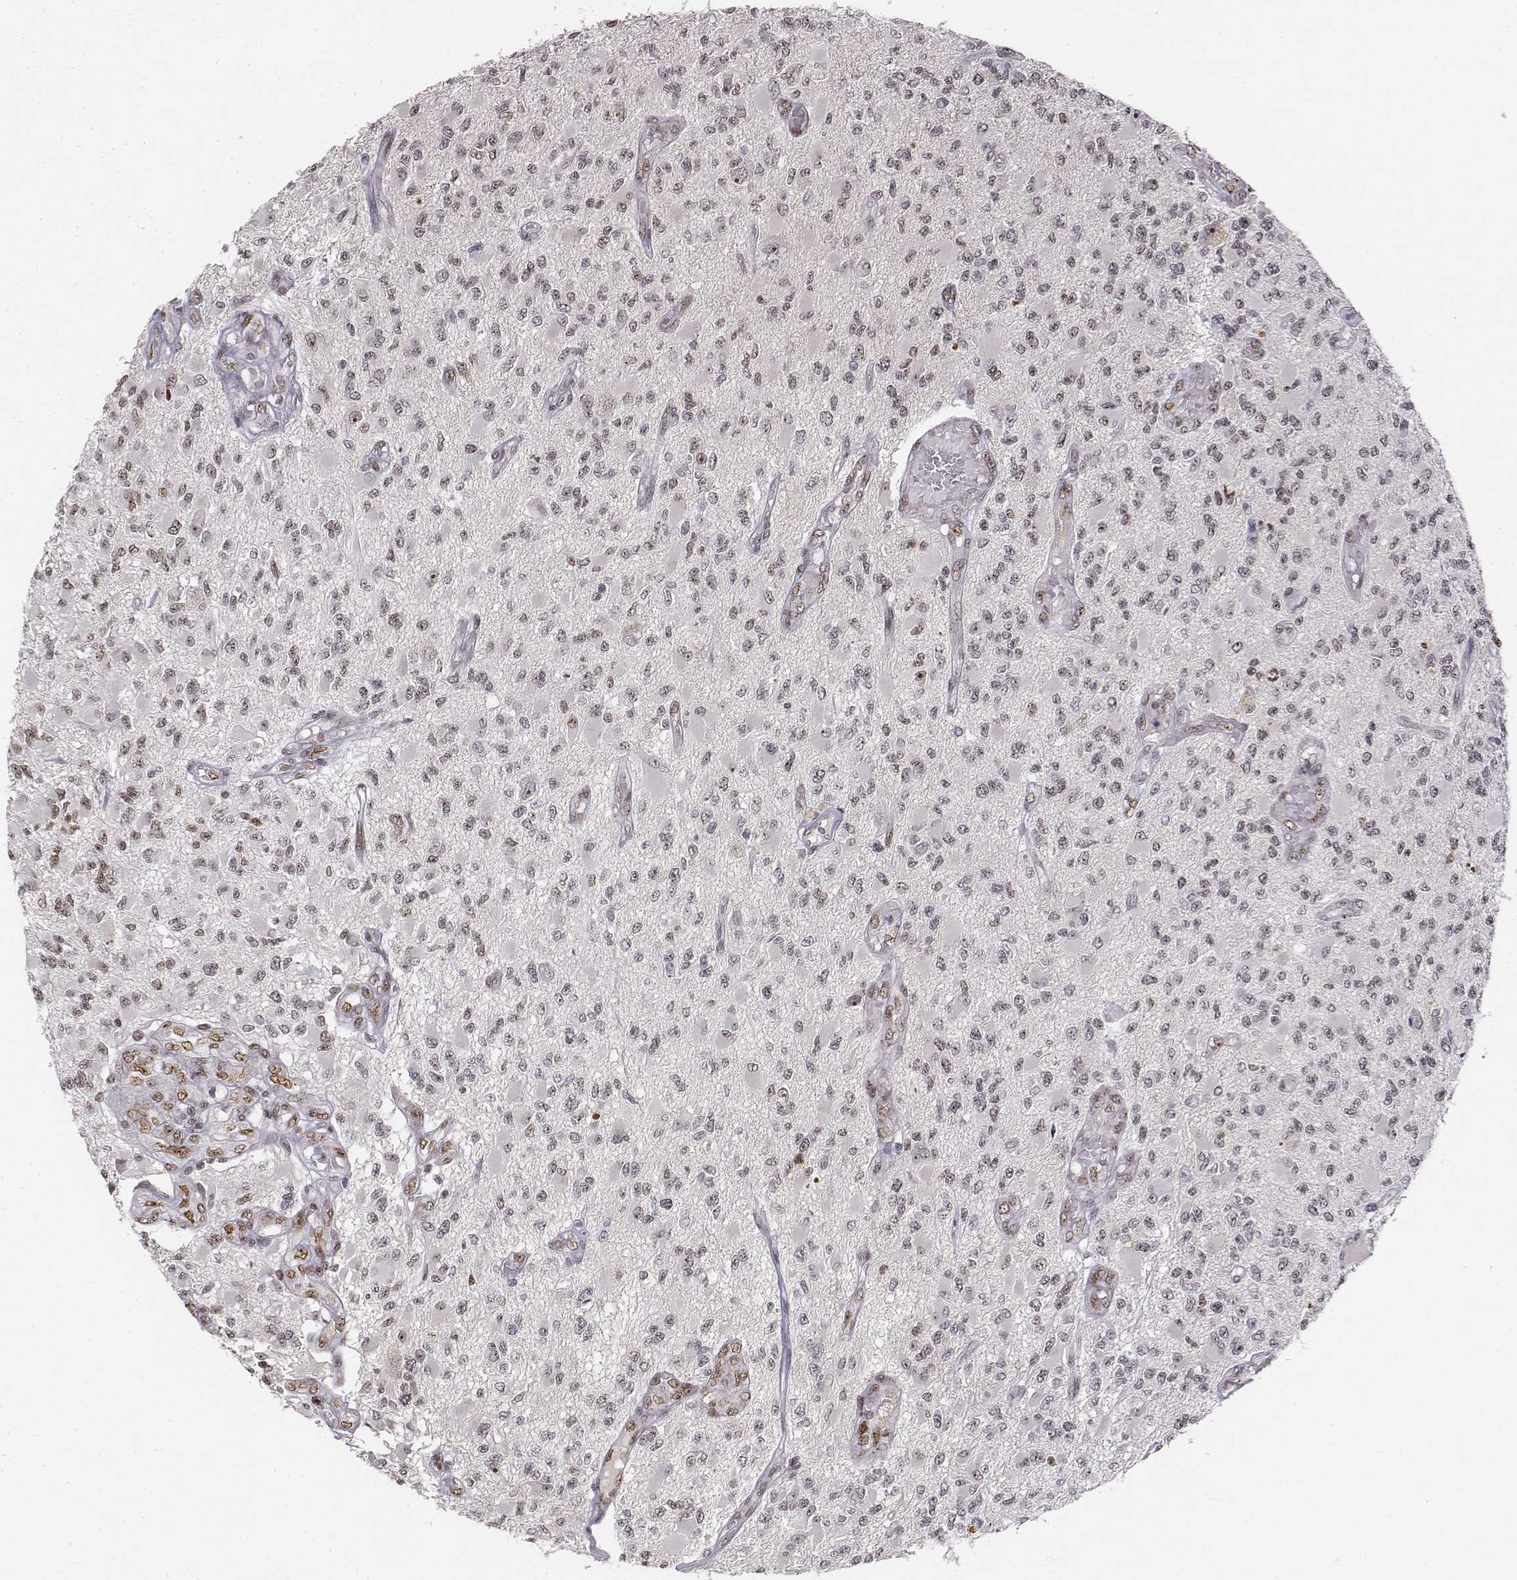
{"staining": {"intensity": "negative", "quantity": "none", "location": "none"}, "tissue": "glioma", "cell_type": "Tumor cells", "image_type": "cancer", "snomed": [{"axis": "morphology", "description": "Glioma, malignant, High grade"}, {"axis": "topography", "description": "Brain"}], "caption": "Image shows no protein positivity in tumor cells of malignant high-grade glioma tissue.", "gene": "PHF6", "patient": {"sex": "female", "age": 63}}